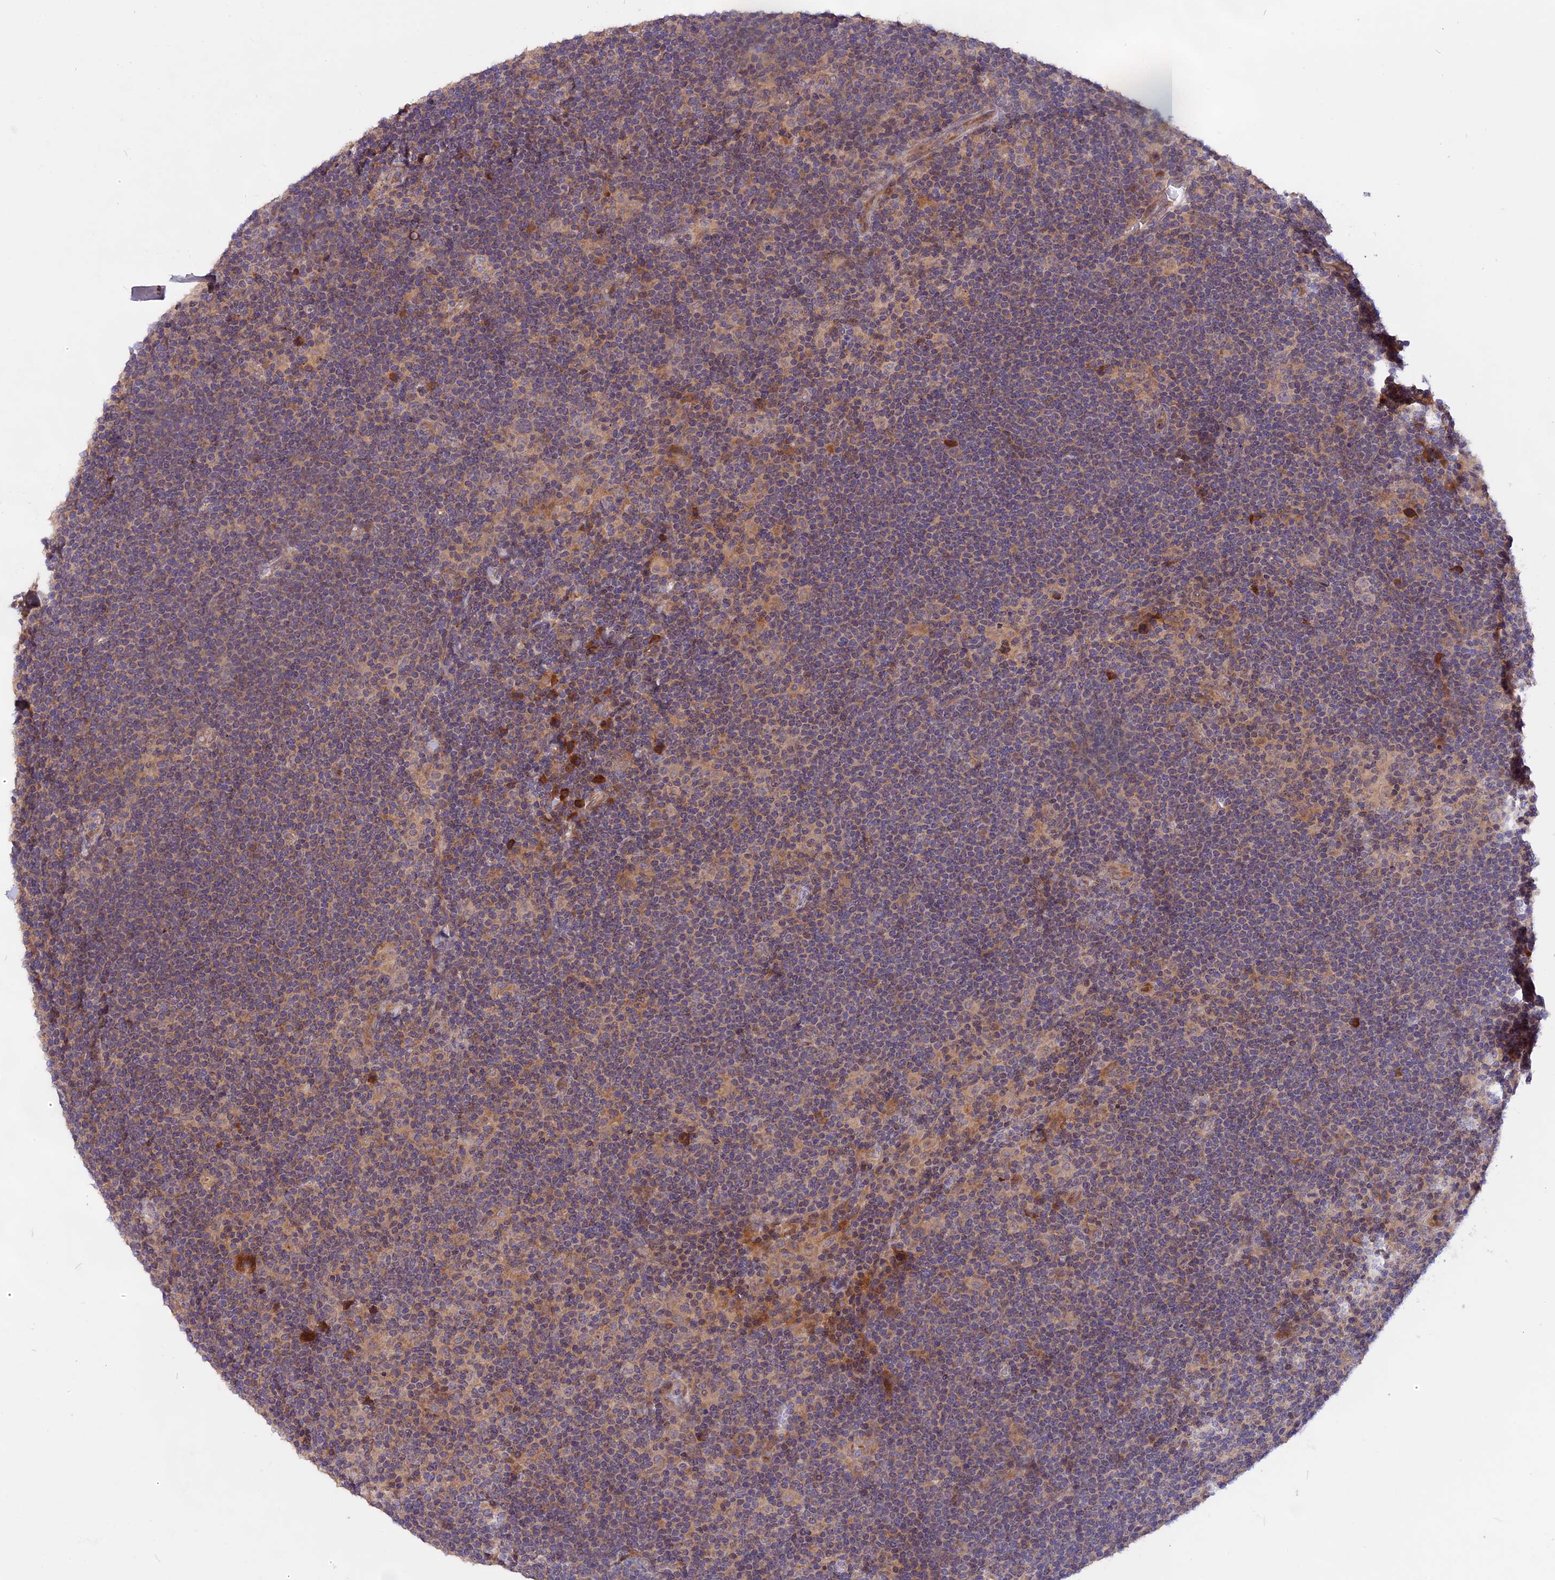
{"staining": {"intensity": "weak", "quantity": "<25%", "location": "cytoplasmic/membranous"}, "tissue": "lymphoma", "cell_type": "Tumor cells", "image_type": "cancer", "snomed": [{"axis": "morphology", "description": "Hodgkin's disease, NOS"}, {"axis": "topography", "description": "Lymph node"}], "caption": "Tumor cells show no significant positivity in Hodgkin's disease.", "gene": "MARK4", "patient": {"sex": "female", "age": 57}}